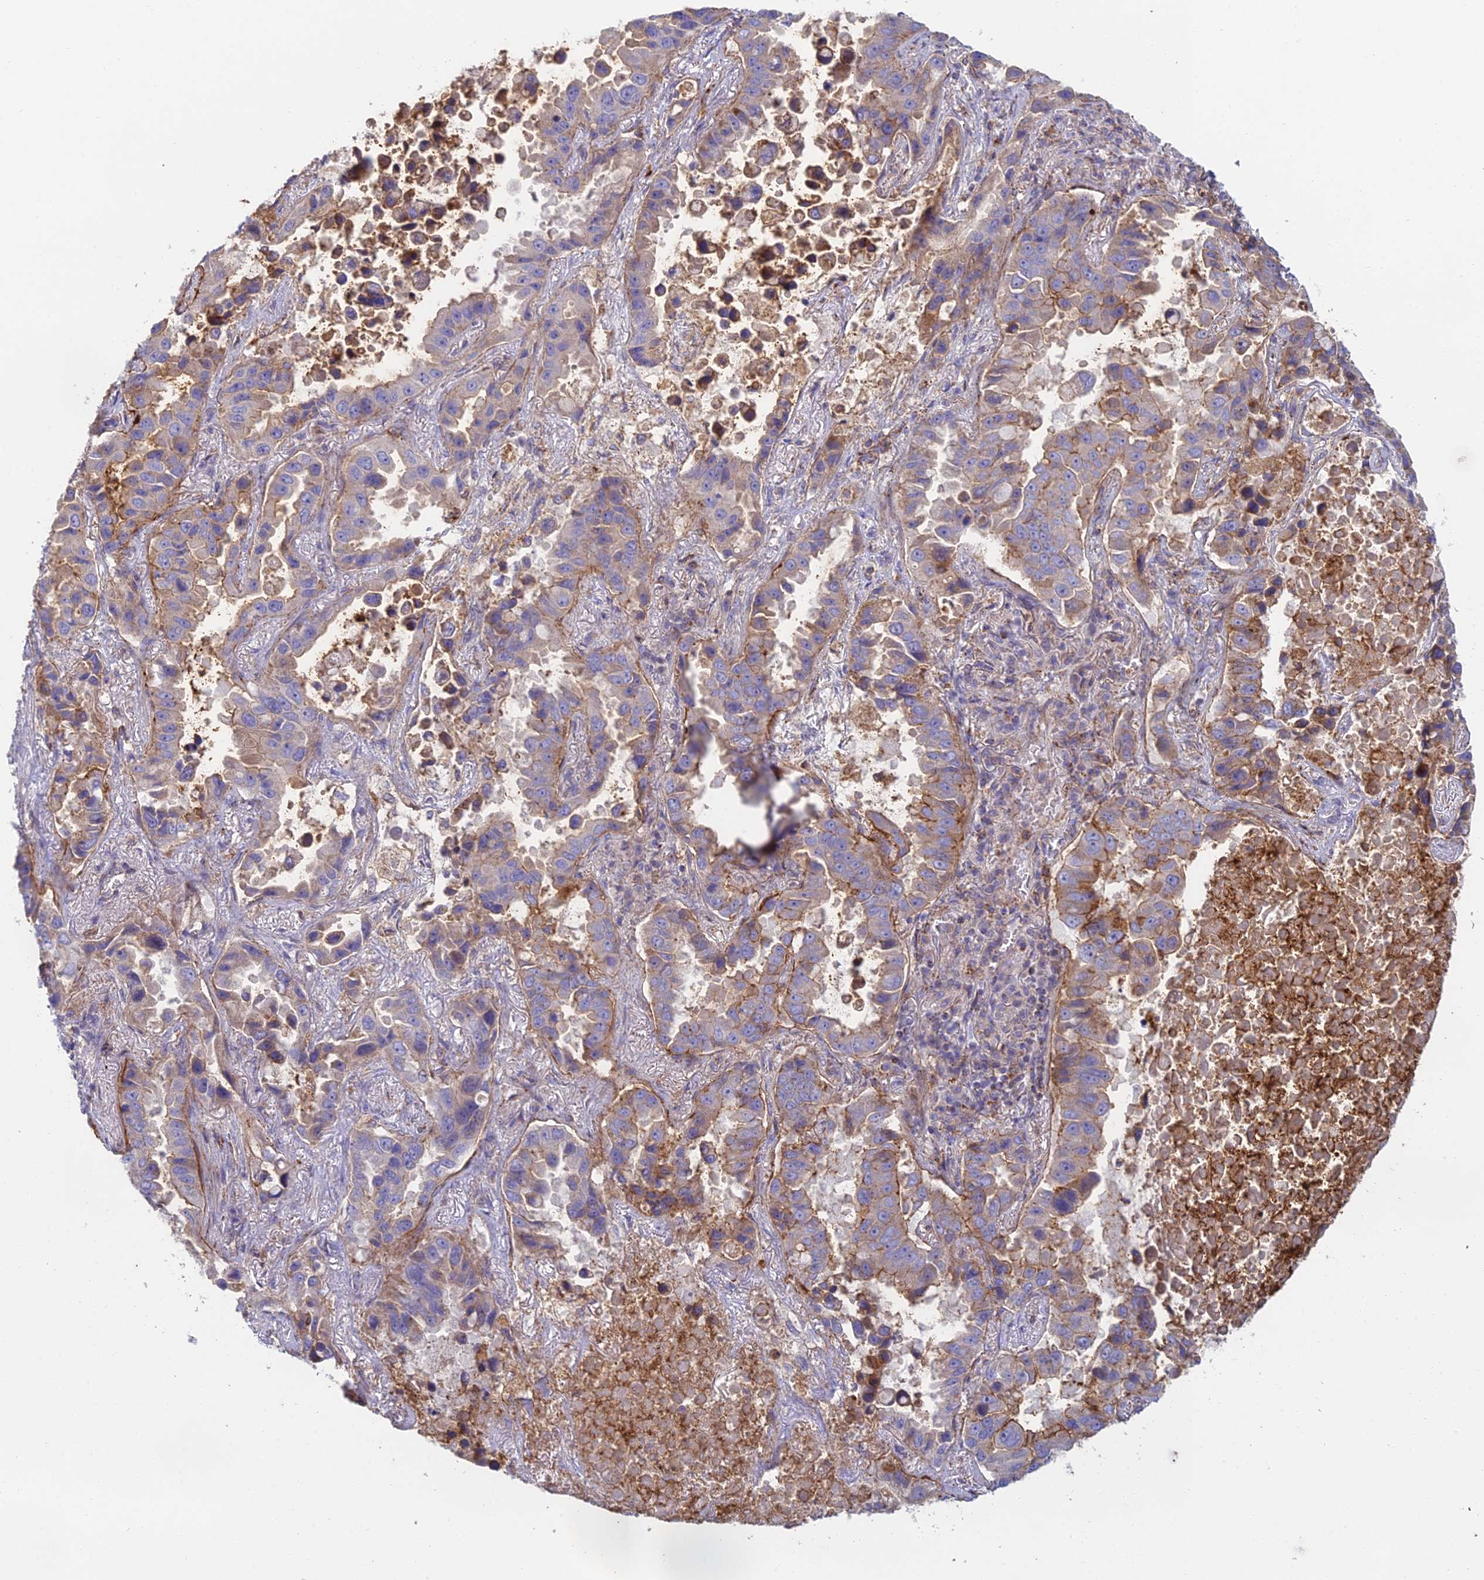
{"staining": {"intensity": "moderate", "quantity": "25%-75%", "location": "cytoplasmic/membranous"}, "tissue": "lung cancer", "cell_type": "Tumor cells", "image_type": "cancer", "snomed": [{"axis": "morphology", "description": "Adenocarcinoma, NOS"}, {"axis": "topography", "description": "Lung"}], "caption": "Protein staining exhibits moderate cytoplasmic/membranous expression in about 25%-75% of tumor cells in lung adenocarcinoma.", "gene": "IFTAP", "patient": {"sex": "male", "age": 64}}